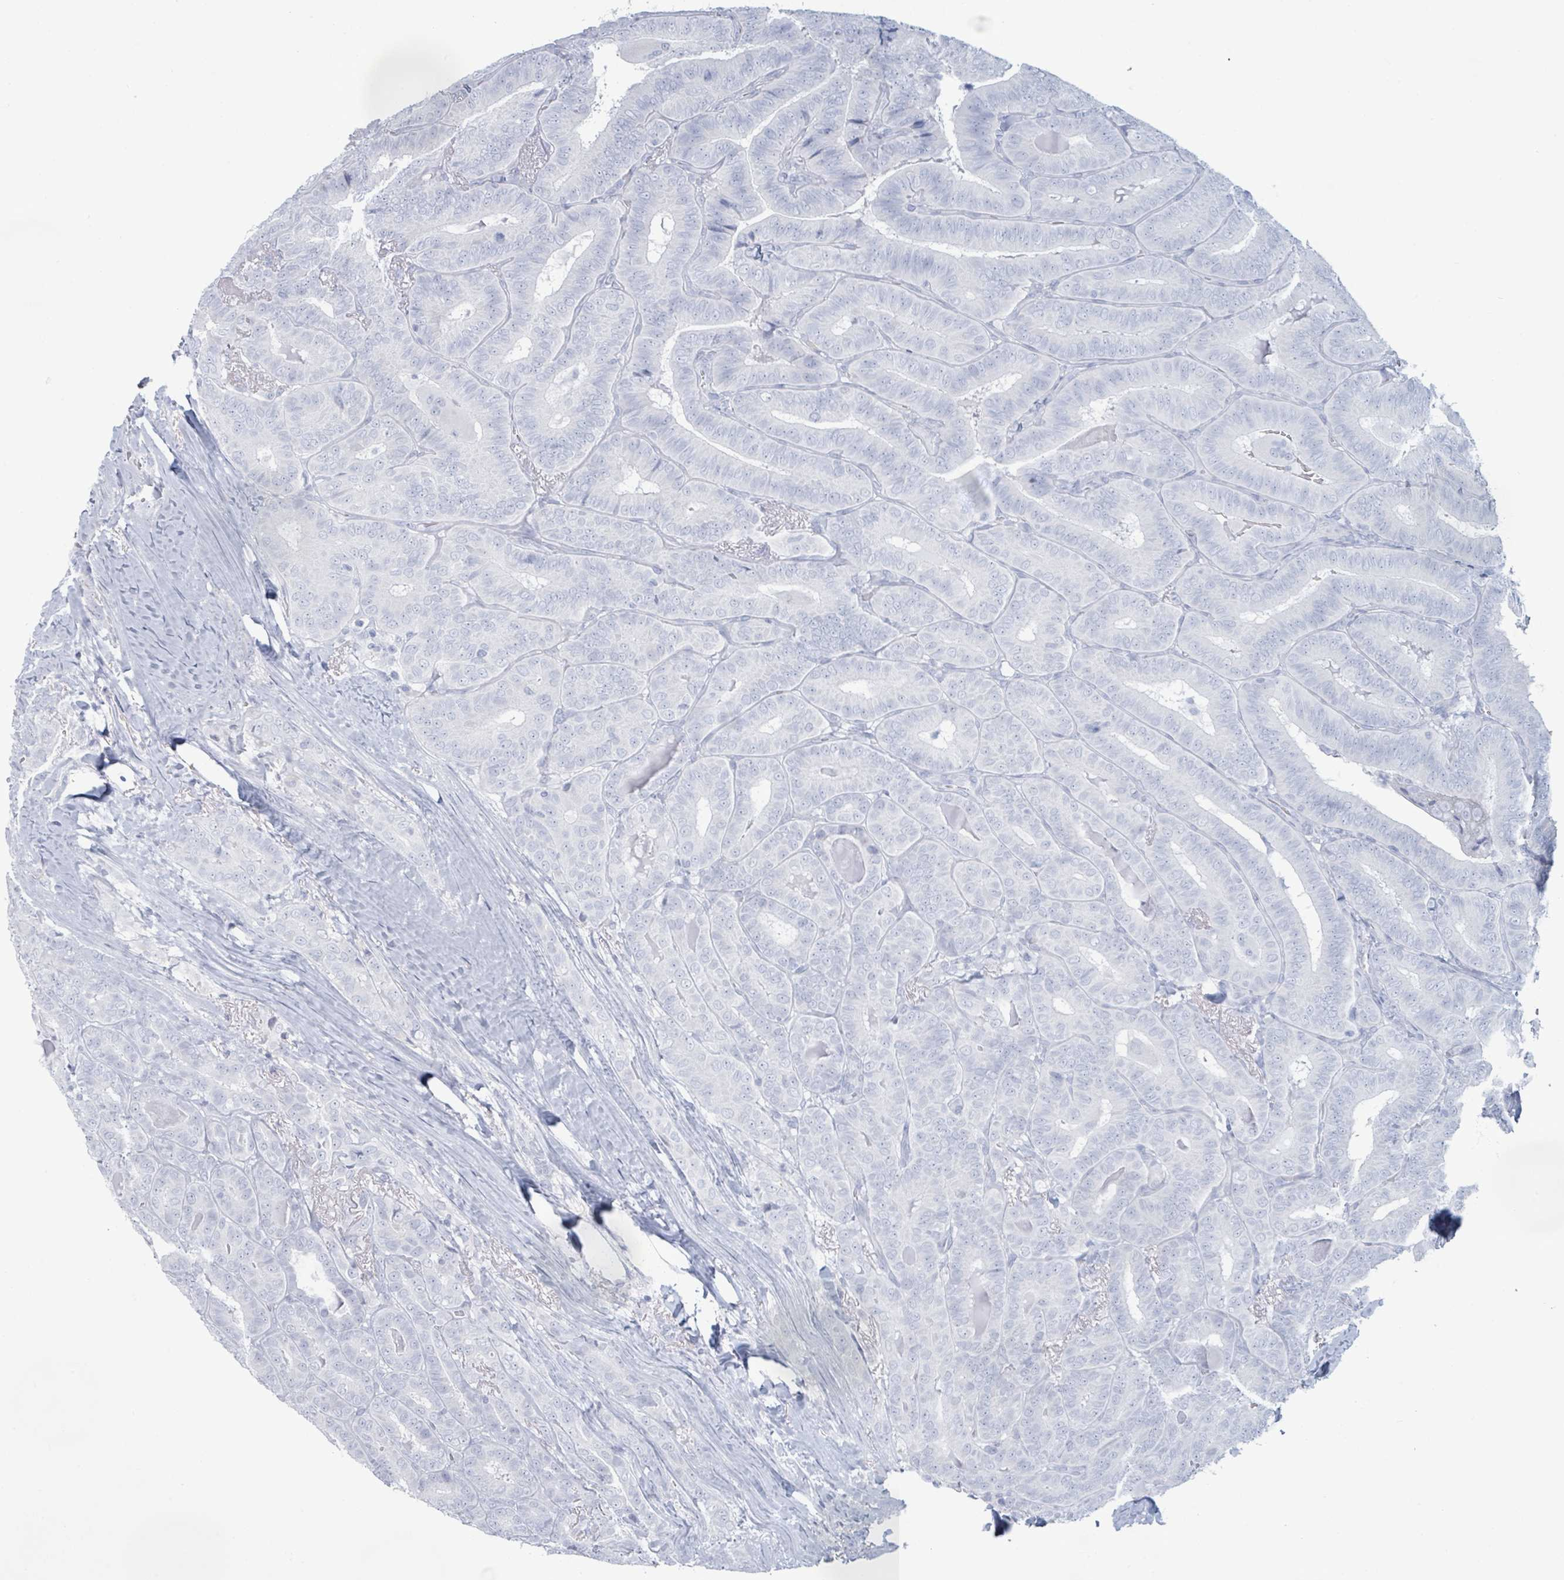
{"staining": {"intensity": "negative", "quantity": "none", "location": "none"}, "tissue": "thyroid cancer", "cell_type": "Tumor cells", "image_type": "cancer", "snomed": [{"axis": "morphology", "description": "Papillary adenocarcinoma, NOS"}, {"axis": "topography", "description": "Thyroid gland"}], "caption": "The immunohistochemistry histopathology image has no significant staining in tumor cells of thyroid cancer tissue.", "gene": "PGA3", "patient": {"sex": "male", "age": 61}}